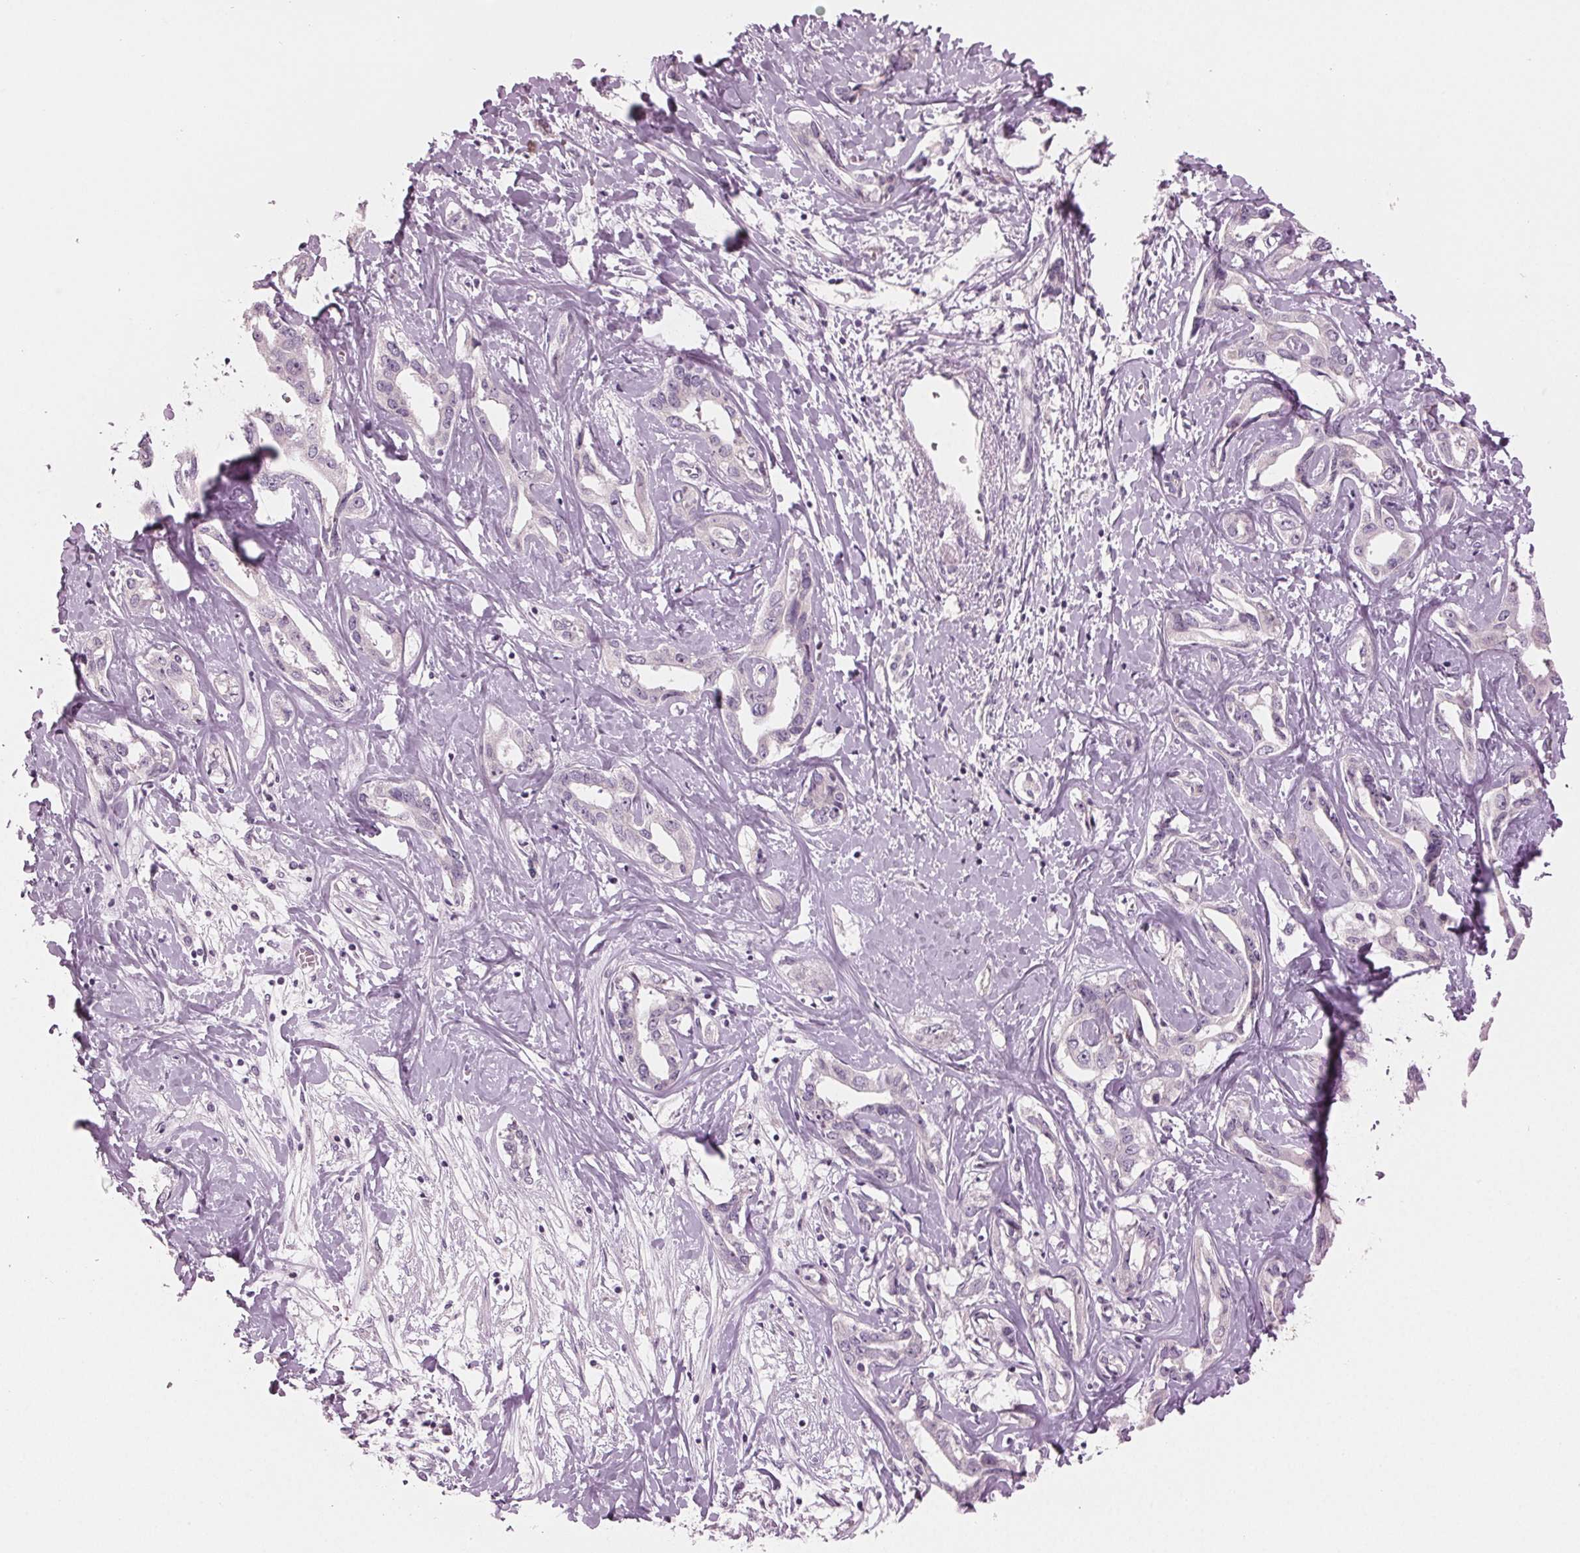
{"staining": {"intensity": "negative", "quantity": "none", "location": "none"}, "tissue": "liver cancer", "cell_type": "Tumor cells", "image_type": "cancer", "snomed": [{"axis": "morphology", "description": "Cholangiocarcinoma"}, {"axis": "topography", "description": "Liver"}], "caption": "Immunohistochemistry of human liver cancer (cholangiocarcinoma) demonstrates no expression in tumor cells. The staining is performed using DAB (3,3'-diaminobenzidine) brown chromogen with nuclei counter-stained in using hematoxylin.", "gene": "PRAP1", "patient": {"sex": "male", "age": 59}}